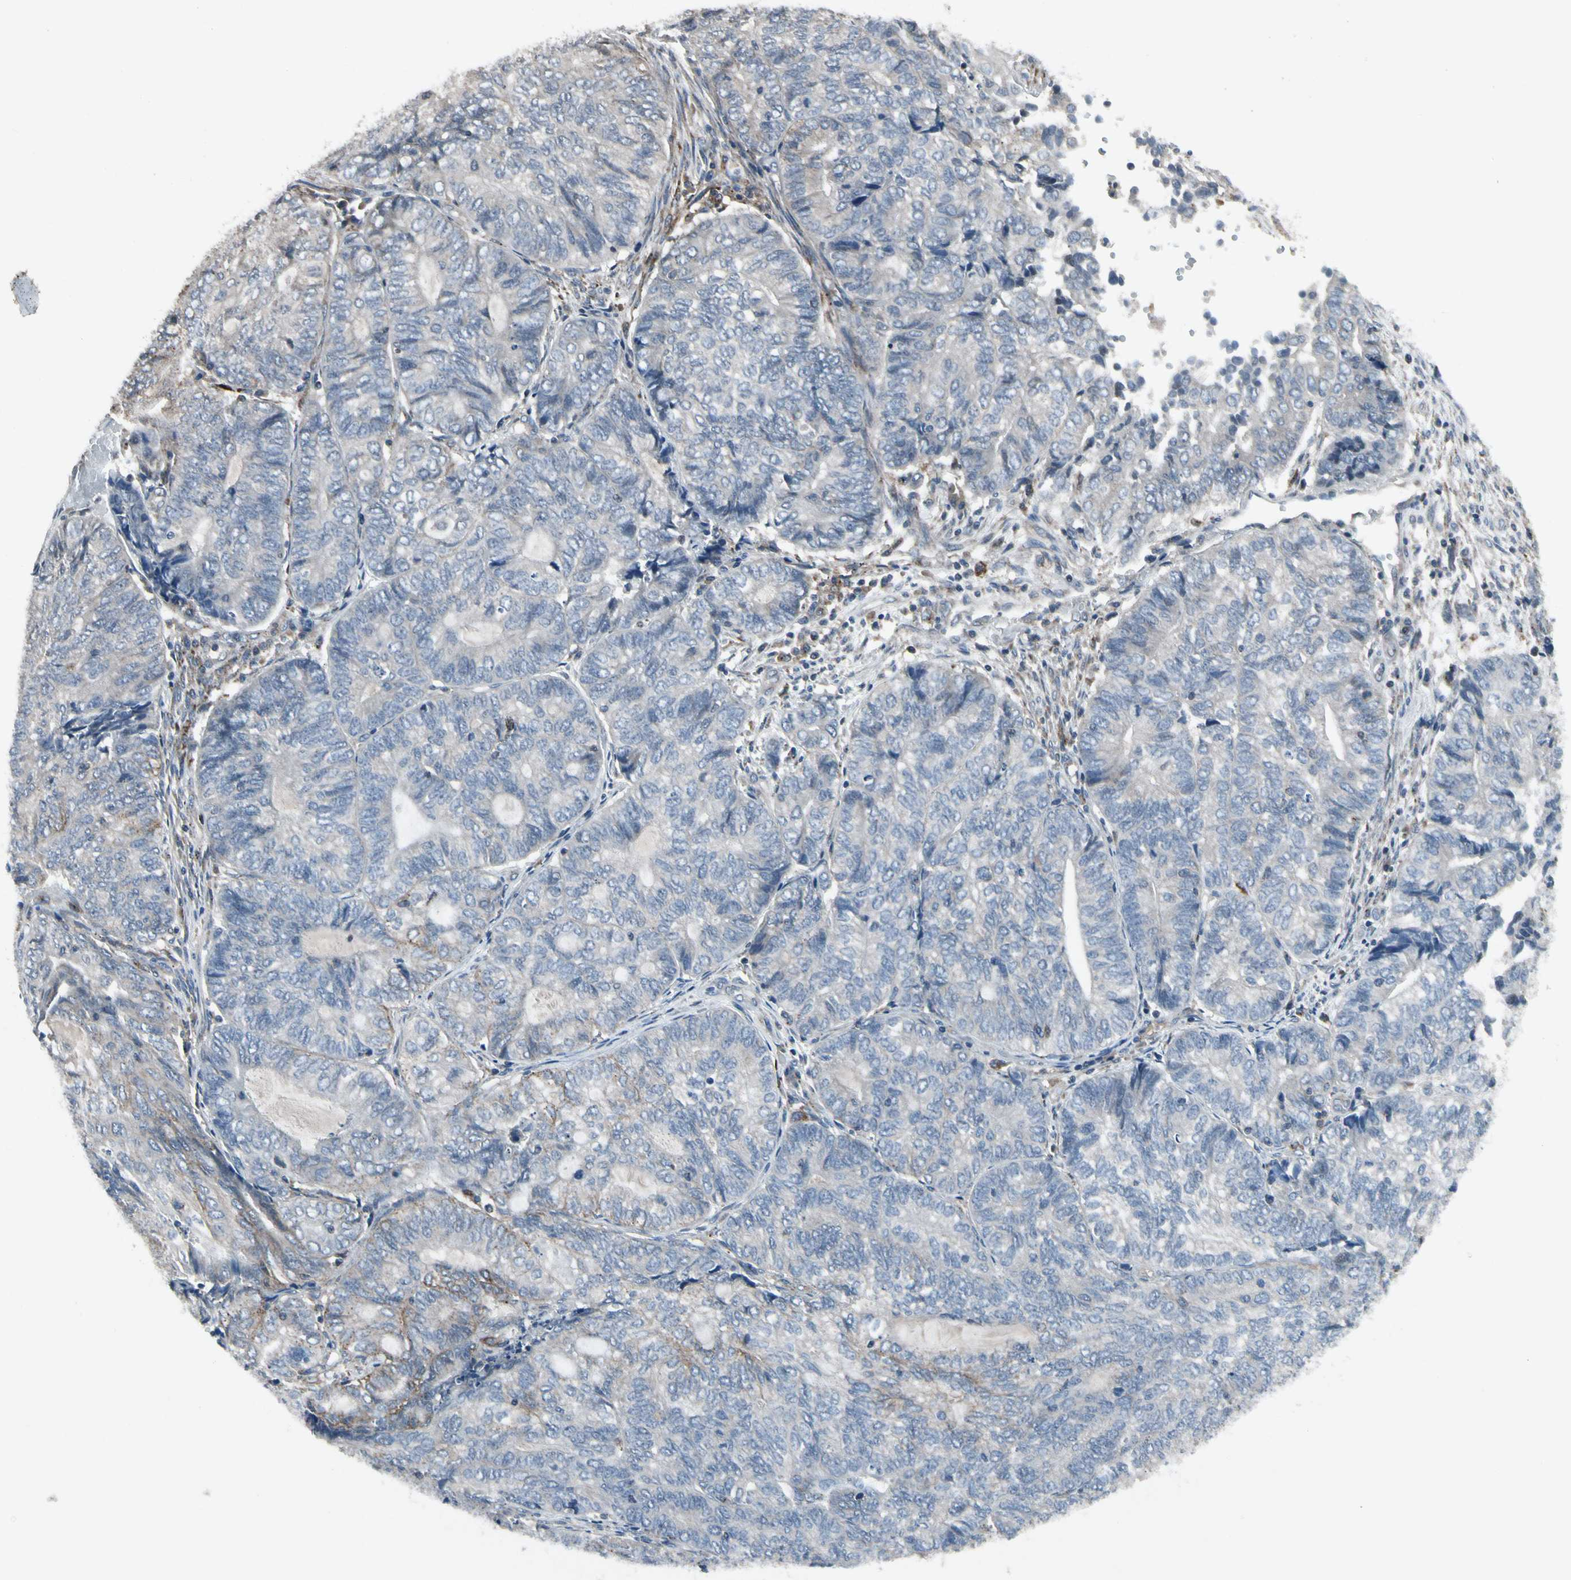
{"staining": {"intensity": "weak", "quantity": "<25%", "location": "cytoplasmic/membranous"}, "tissue": "endometrial cancer", "cell_type": "Tumor cells", "image_type": "cancer", "snomed": [{"axis": "morphology", "description": "Adenocarcinoma, NOS"}, {"axis": "topography", "description": "Uterus"}, {"axis": "topography", "description": "Endometrium"}], "caption": "Immunohistochemical staining of endometrial adenocarcinoma reveals no significant expression in tumor cells.", "gene": "NMI", "patient": {"sex": "female", "age": 70}}